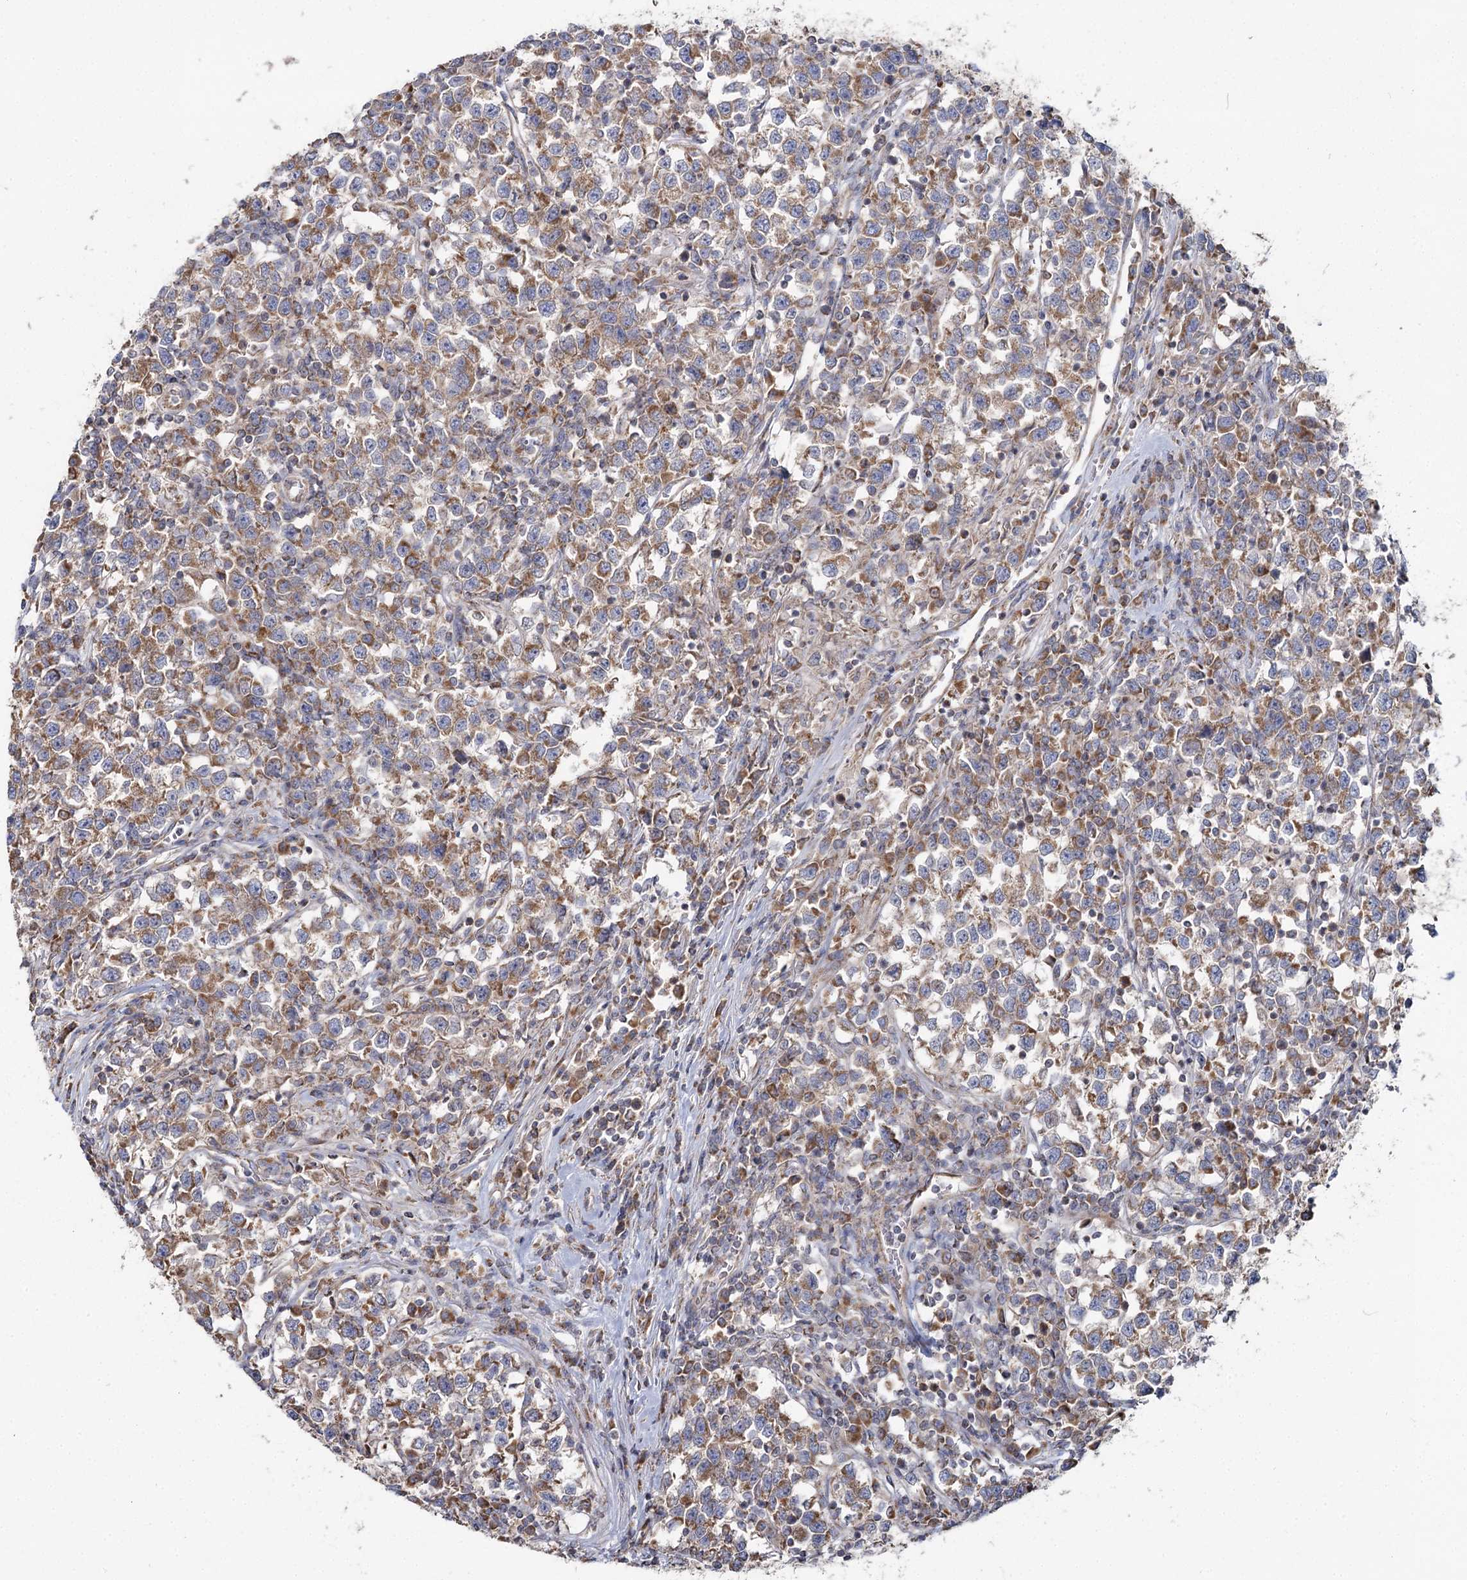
{"staining": {"intensity": "moderate", "quantity": ">75%", "location": "cytoplasmic/membranous"}, "tissue": "testis cancer", "cell_type": "Tumor cells", "image_type": "cancer", "snomed": [{"axis": "morphology", "description": "Normal tissue, NOS"}, {"axis": "morphology", "description": "Seminoma, NOS"}, {"axis": "topography", "description": "Testis"}], "caption": "Moderate cytoplasmic/membranous staining is identified in about >75% of tumor cells in seminoma (testis). The protein of interest is shown in brown color, while the nuclei are stained blue.", "gene": "ACOX2", "patient": {"sex": "male", "age": 43}}